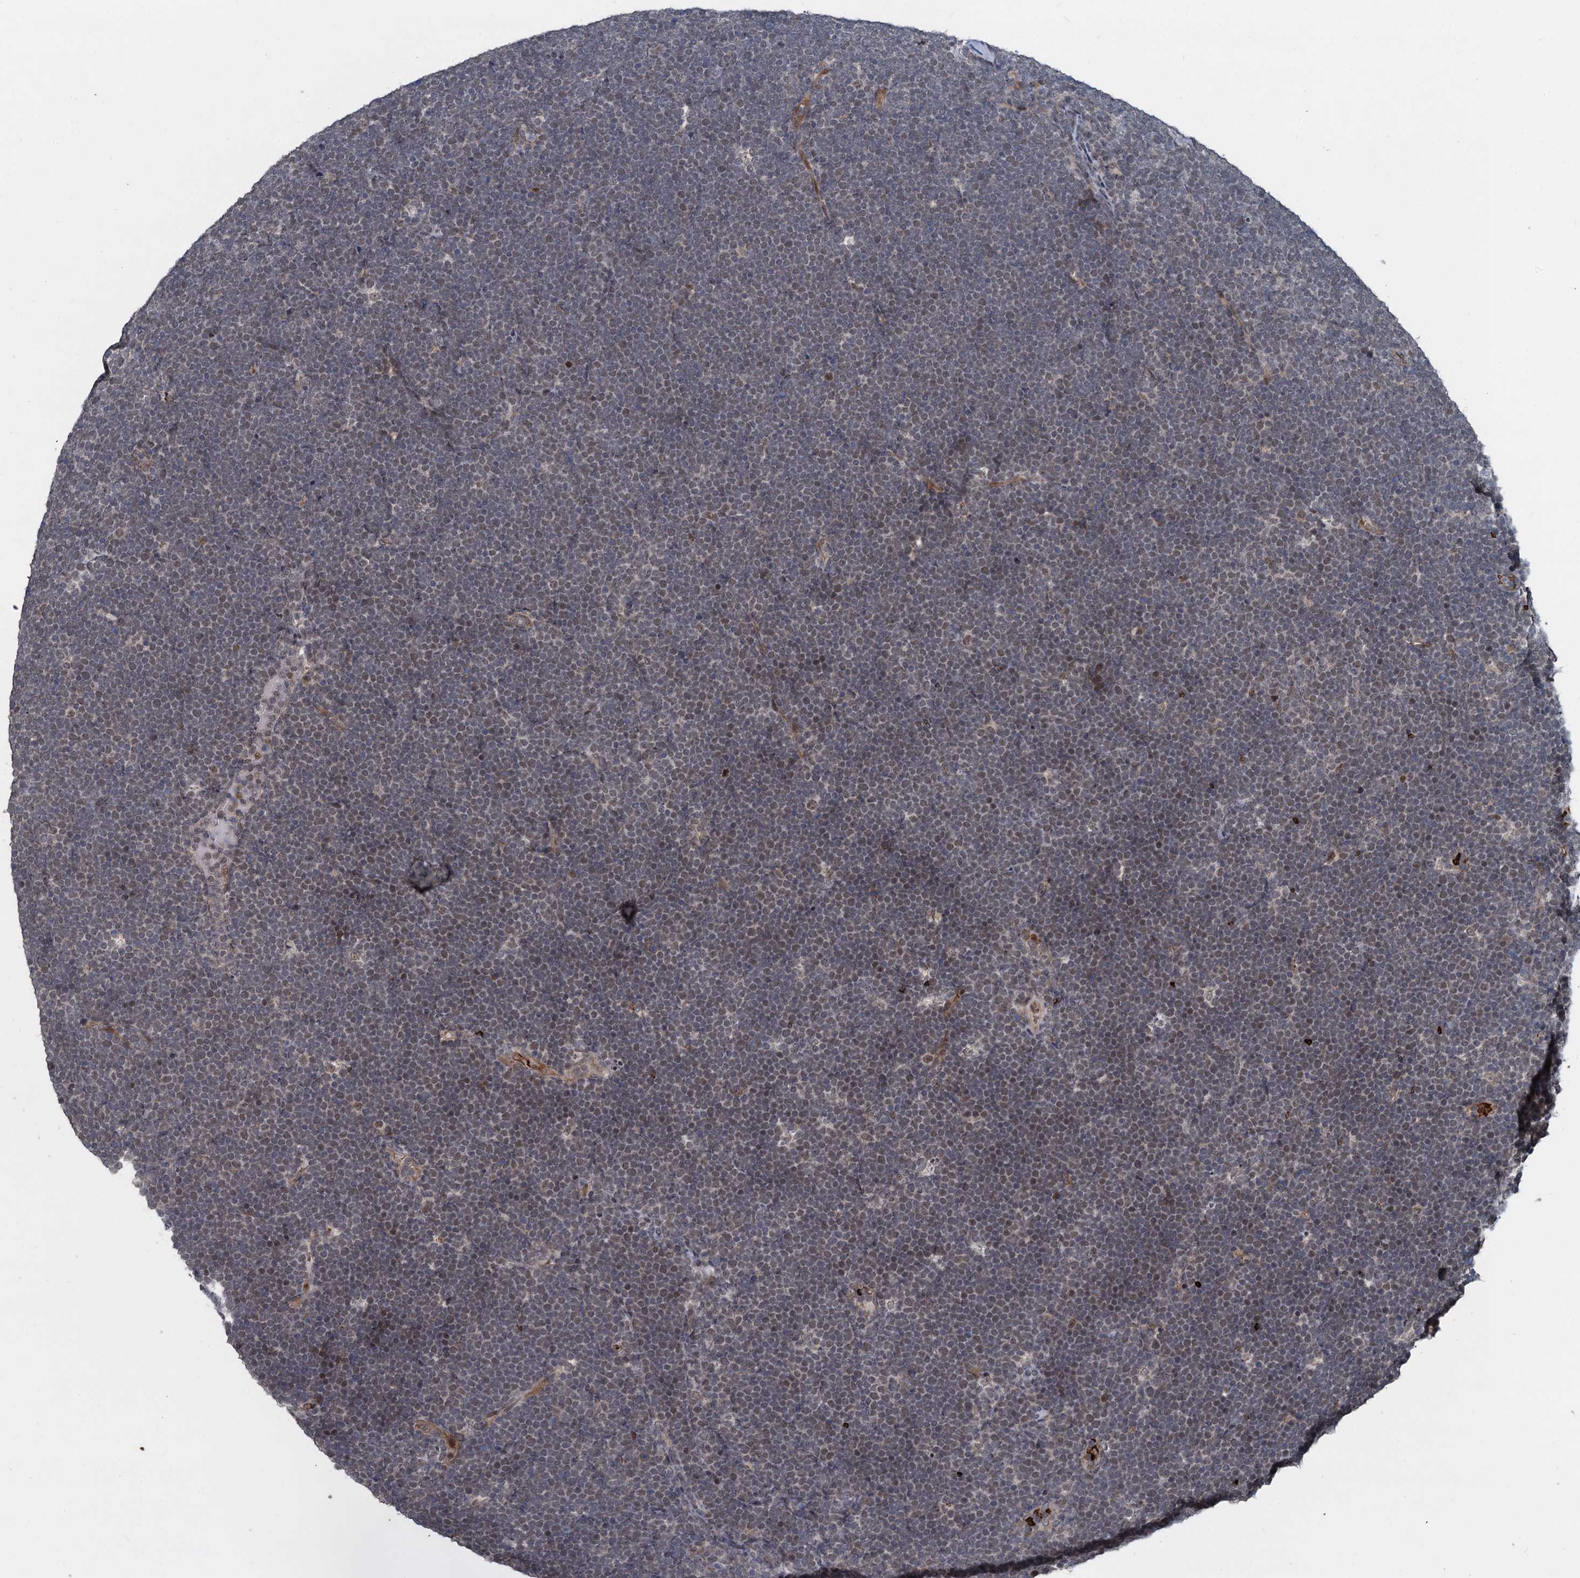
{"staining": {"intensity": "moderate", "quantity": "<25%", "location": "nuclear"}, "tissue": "lymphoma", "cell_type": "Tumor cells", "image_type": "cancer", "snomed": [{"axis": "morphology", "description": "Malignant lymphoma, non-Hodgkin's type, High grade"}, {"axis": "topography", "description": "Lymph node"}], "caption": "IHC of high-grade malignant lymphoma, non-Hodgkin's type displays low levels of moderate nuclear expression in about <25% of tumor cells.", "gene": "FANCI", "patient": {"sex": "male", "age": 13}}